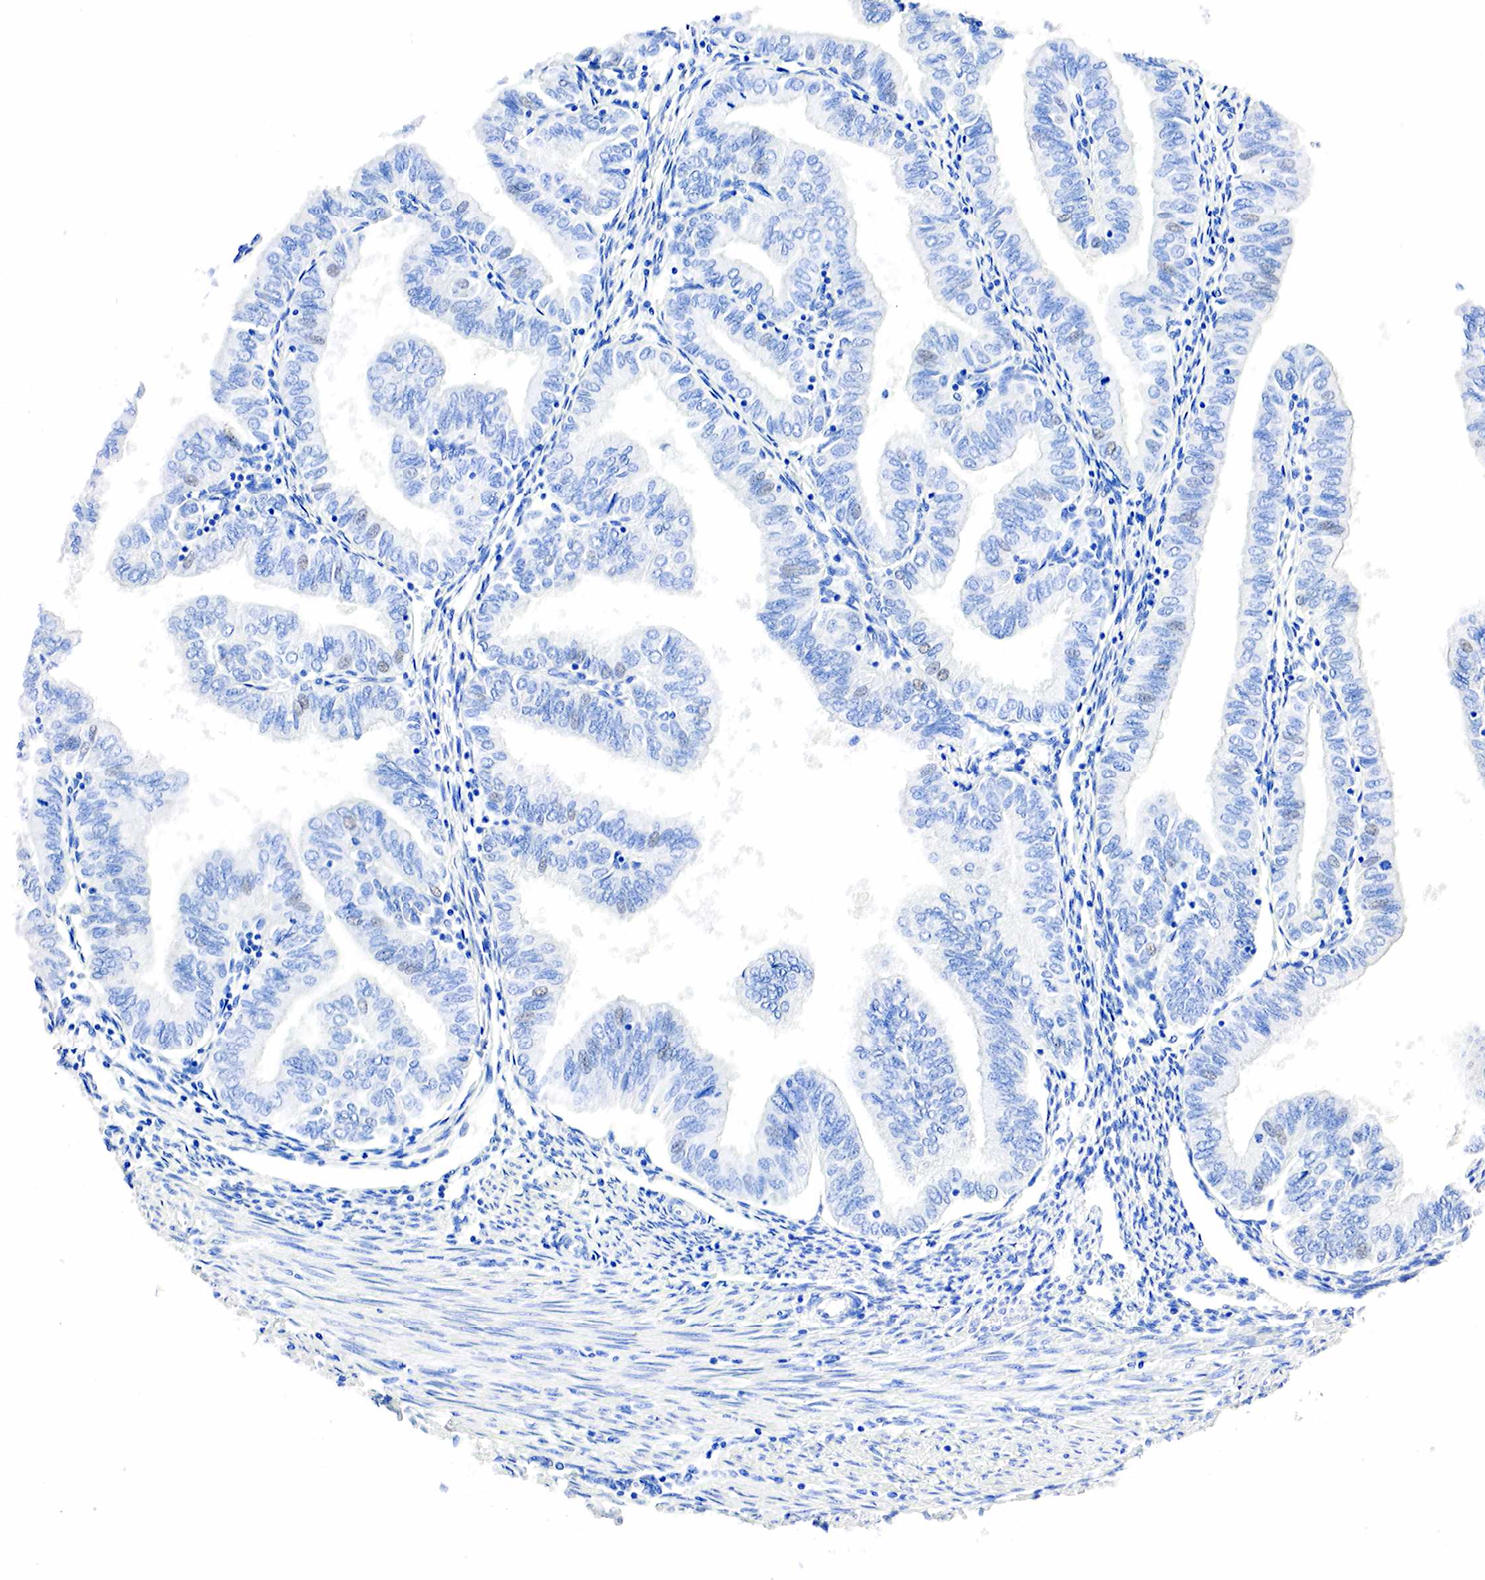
{"staining": {"intensity": "weak", "quantity": "<25%", "location": "nuclear"}, "tissue": "endometrial cancer", "cell_type": "Tumor cells", "image_type": "cancer", "snomed": [{"axis": "morphology", "description": "Adenocarcinoma, NOS"}, {"axis": "topography", "description": "Endometrium"}], "caption": "A micrograph of adenocarcinoma (endometrial) stained for a protein shows no brown staining in tumor cells. (Stains: DAB (3,3'-diaminobenzidine) IHC with hematoxylin counter stain, Microscopy: brightfield microscopy at high magnification).", "gene": "SST", "patient": {"sex": "female", "age": 51}}